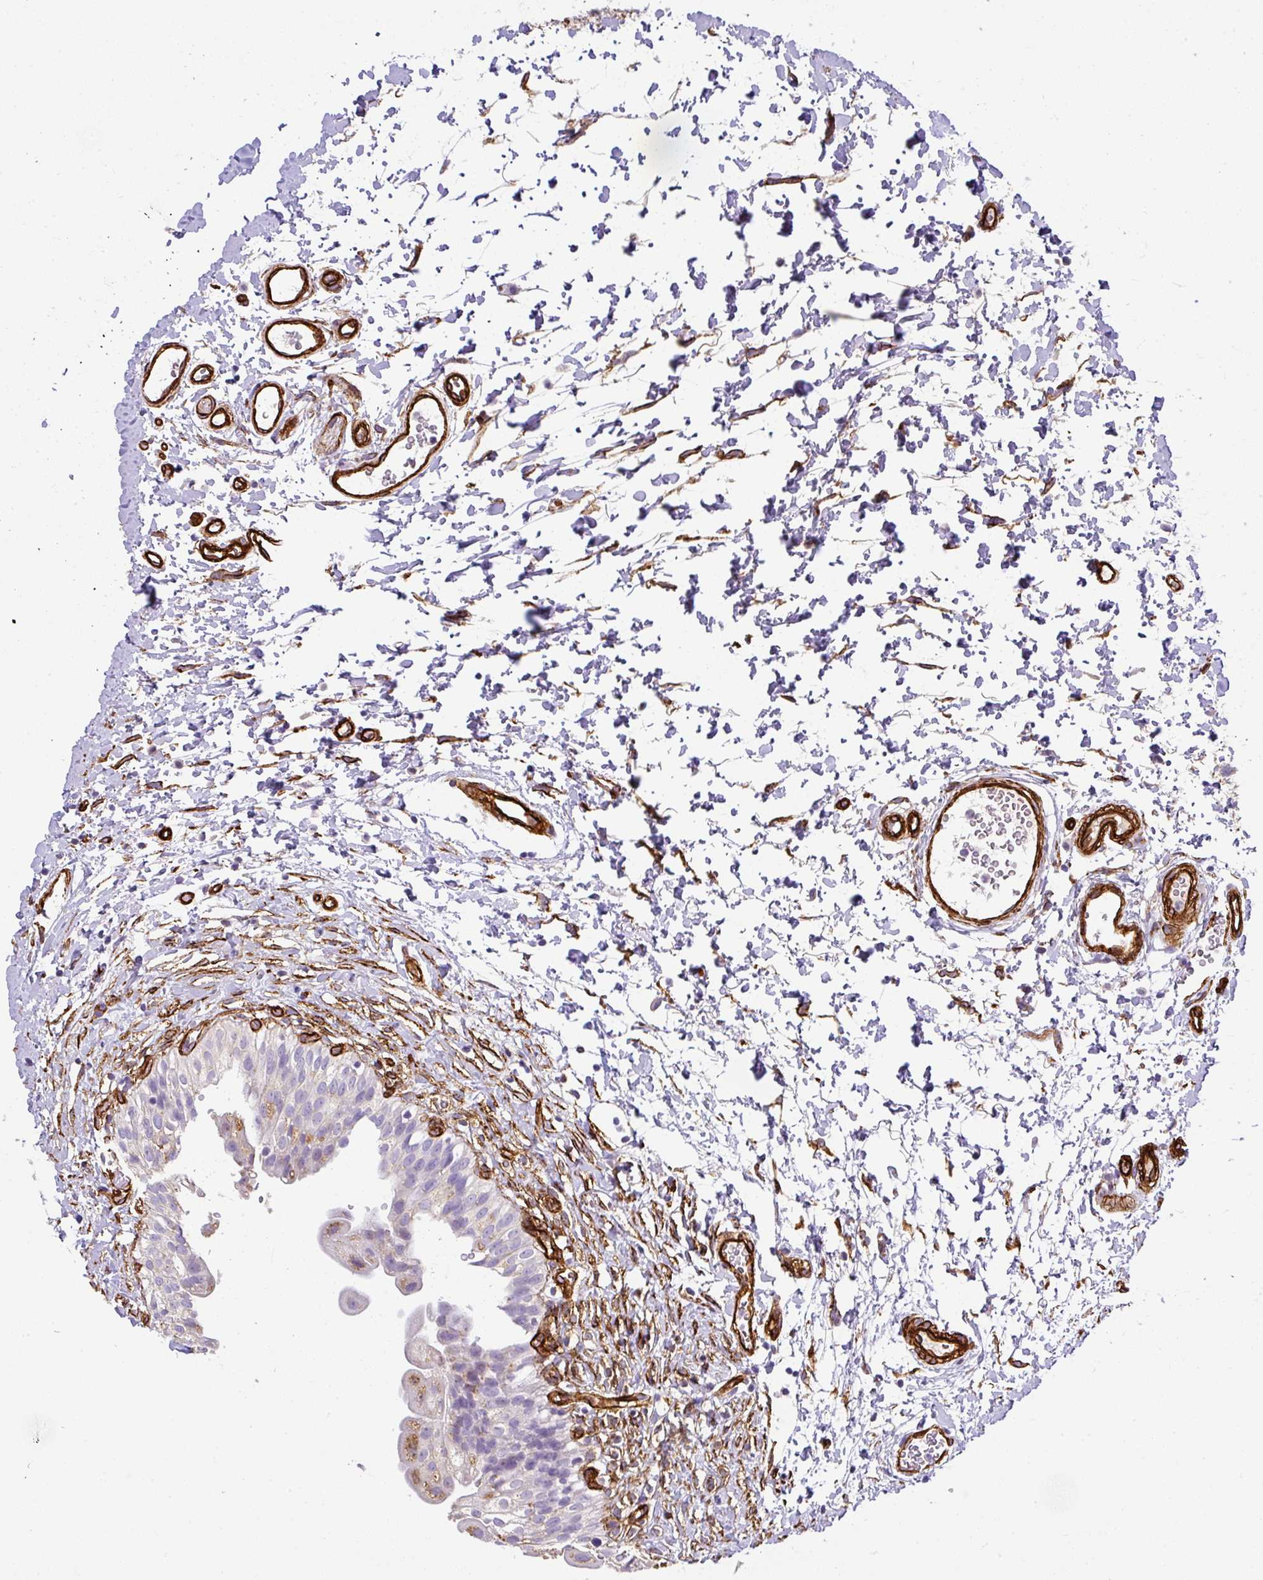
{"staining": {"intensity": "weak", "quantity": "<25%", "location": "cytoplasmic/membranous"}, "tissue": "urinary bladder", "cell_type": "Urothelial cells", "image_type": "normal", "snomed": [{"axis": "morphology", "description": "Normal tissue, NOS"}, {"axis": "topography", "description": "Urinary bladder"}], "caption": "Protein analysis of unremarkable urinary bladder demonstrates no significant positivity in urothelial cells. Nuclei are stained in blue.", "gene": "SLC25A17", "patient": {"sex": "male", "age": 51}}